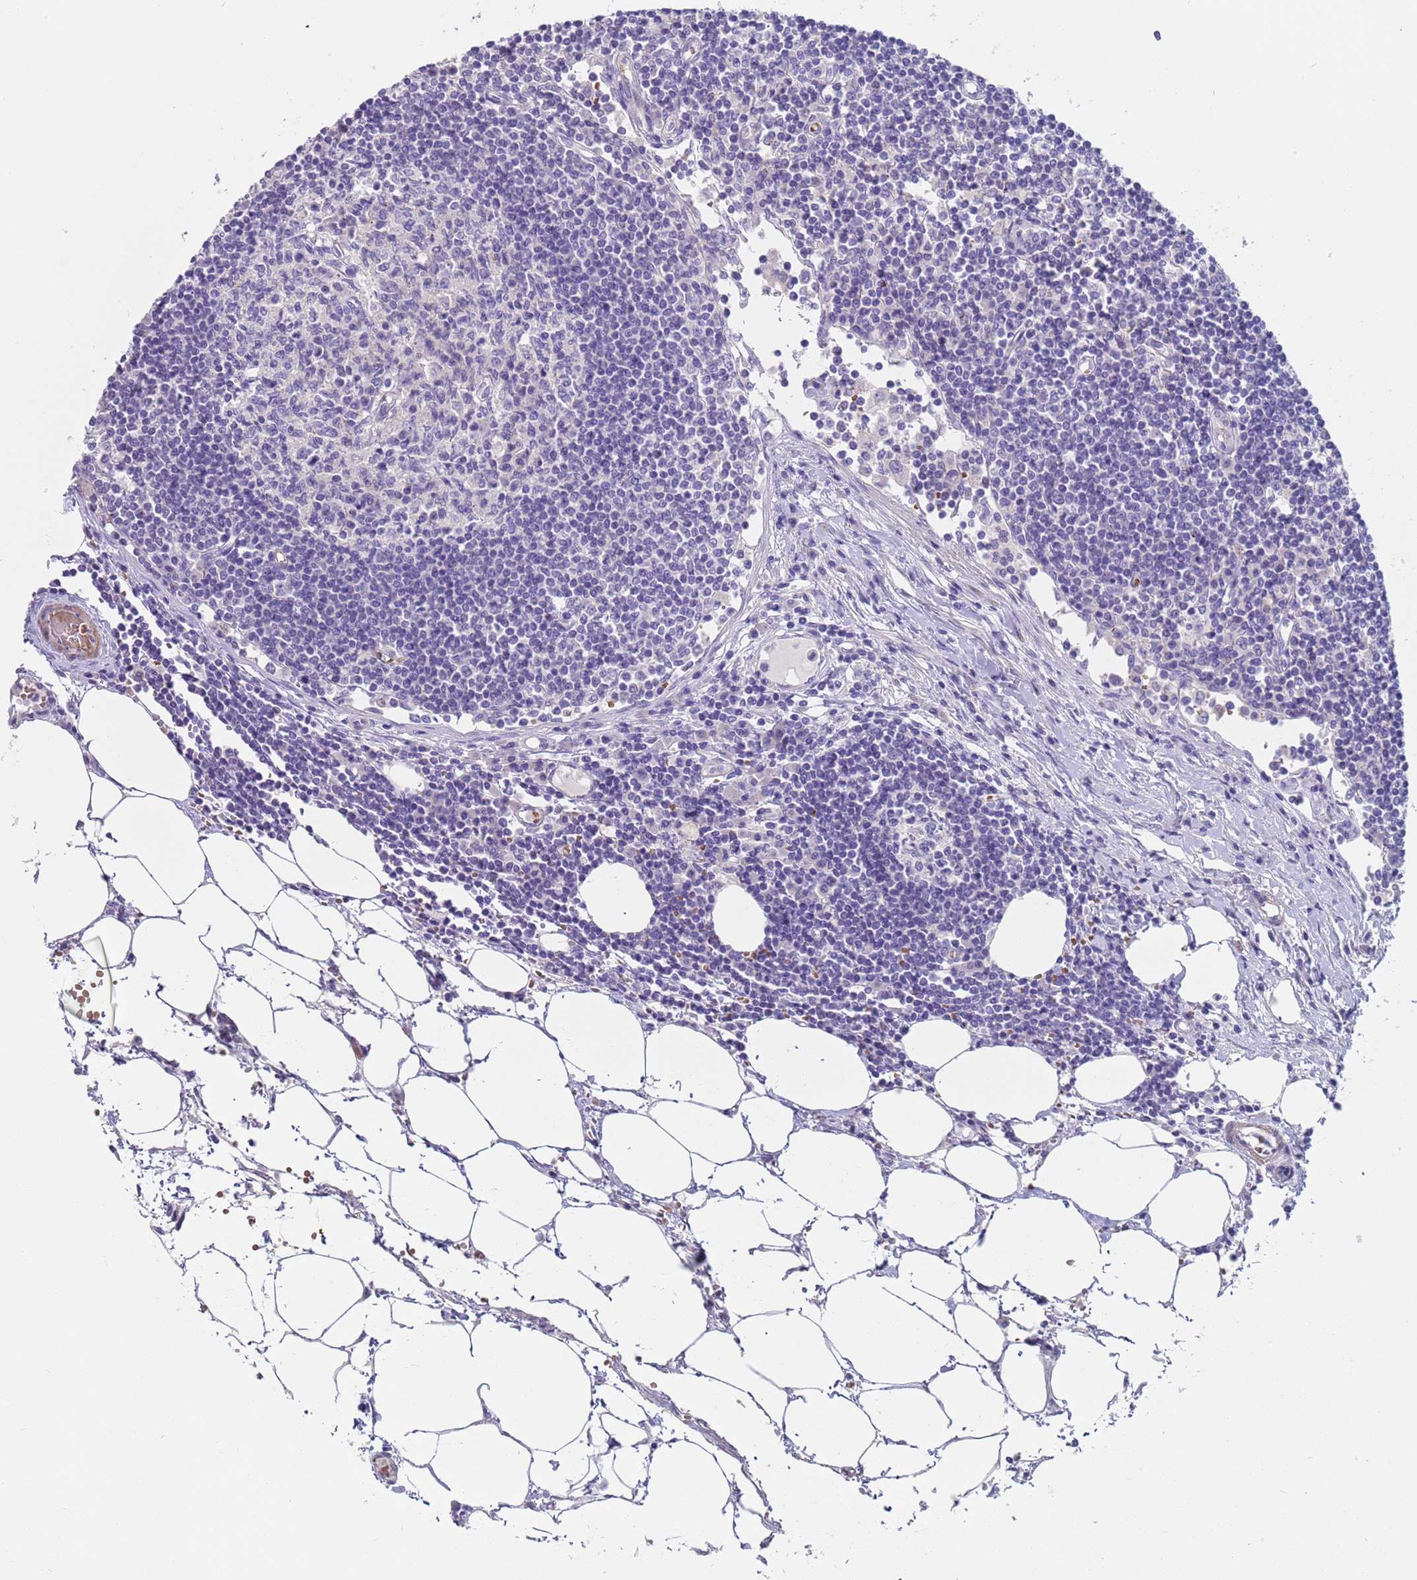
{"staining": {"intensity": "negative", "quantity": "none", "location": "none"}, "tissue": "lymph node", "cell_type": "Germinal center cells", "image_type": "normal", "snomed": [{"axis": "morphology", "description": "Adenocarcinoma, NOS"}, {"axis": "topography", "description": "Lymph node"}], "caption": "IHC image of normal lymph node: lymph node stained with DAB (3,3'-diaminobenzidine) exhibits no significant protein expression in germinal center cells.", "gene": "KBTBD3", "patient": {"sex": "female", "age": 62}}